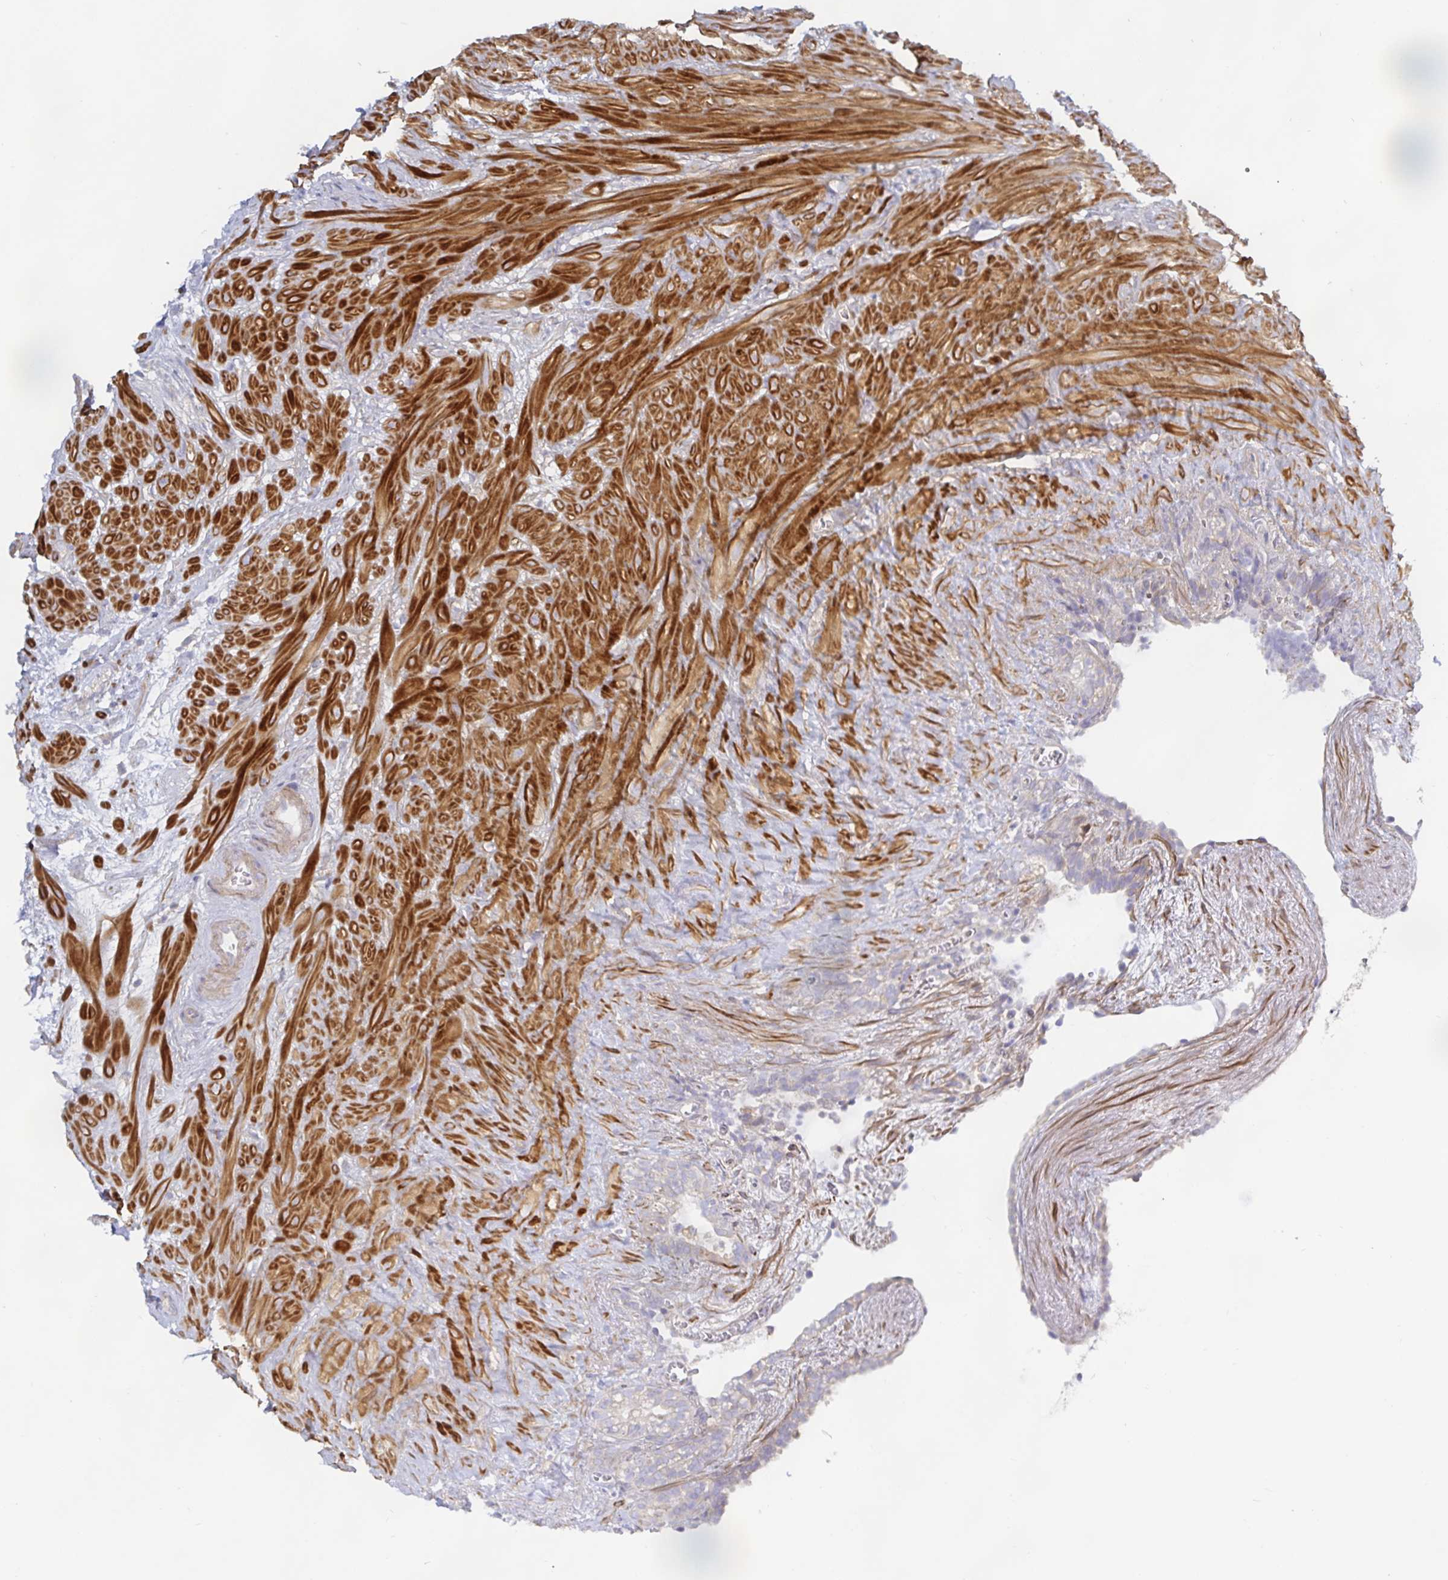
{"staining": {"intensity": "negative", "quantity": "none", "location": "none"}, "tissue": "seminal vesicle", "cell_type": "Glandular cells", "image_type": "normal", "snomed": [{"axis": "morphology", "description": "Normal tissue, NOS"}, {"axis": "topography", "description": "Seminal veicle"}], "caption": "The image demonstrates no staining of glandular cells in normal seminal vesicle. (Brightfield microscopy of DAB immunohistochemistry (IHC) at high magnification).", "gene": "METTL22", "patient": {"sex": "male", "age": 76}}